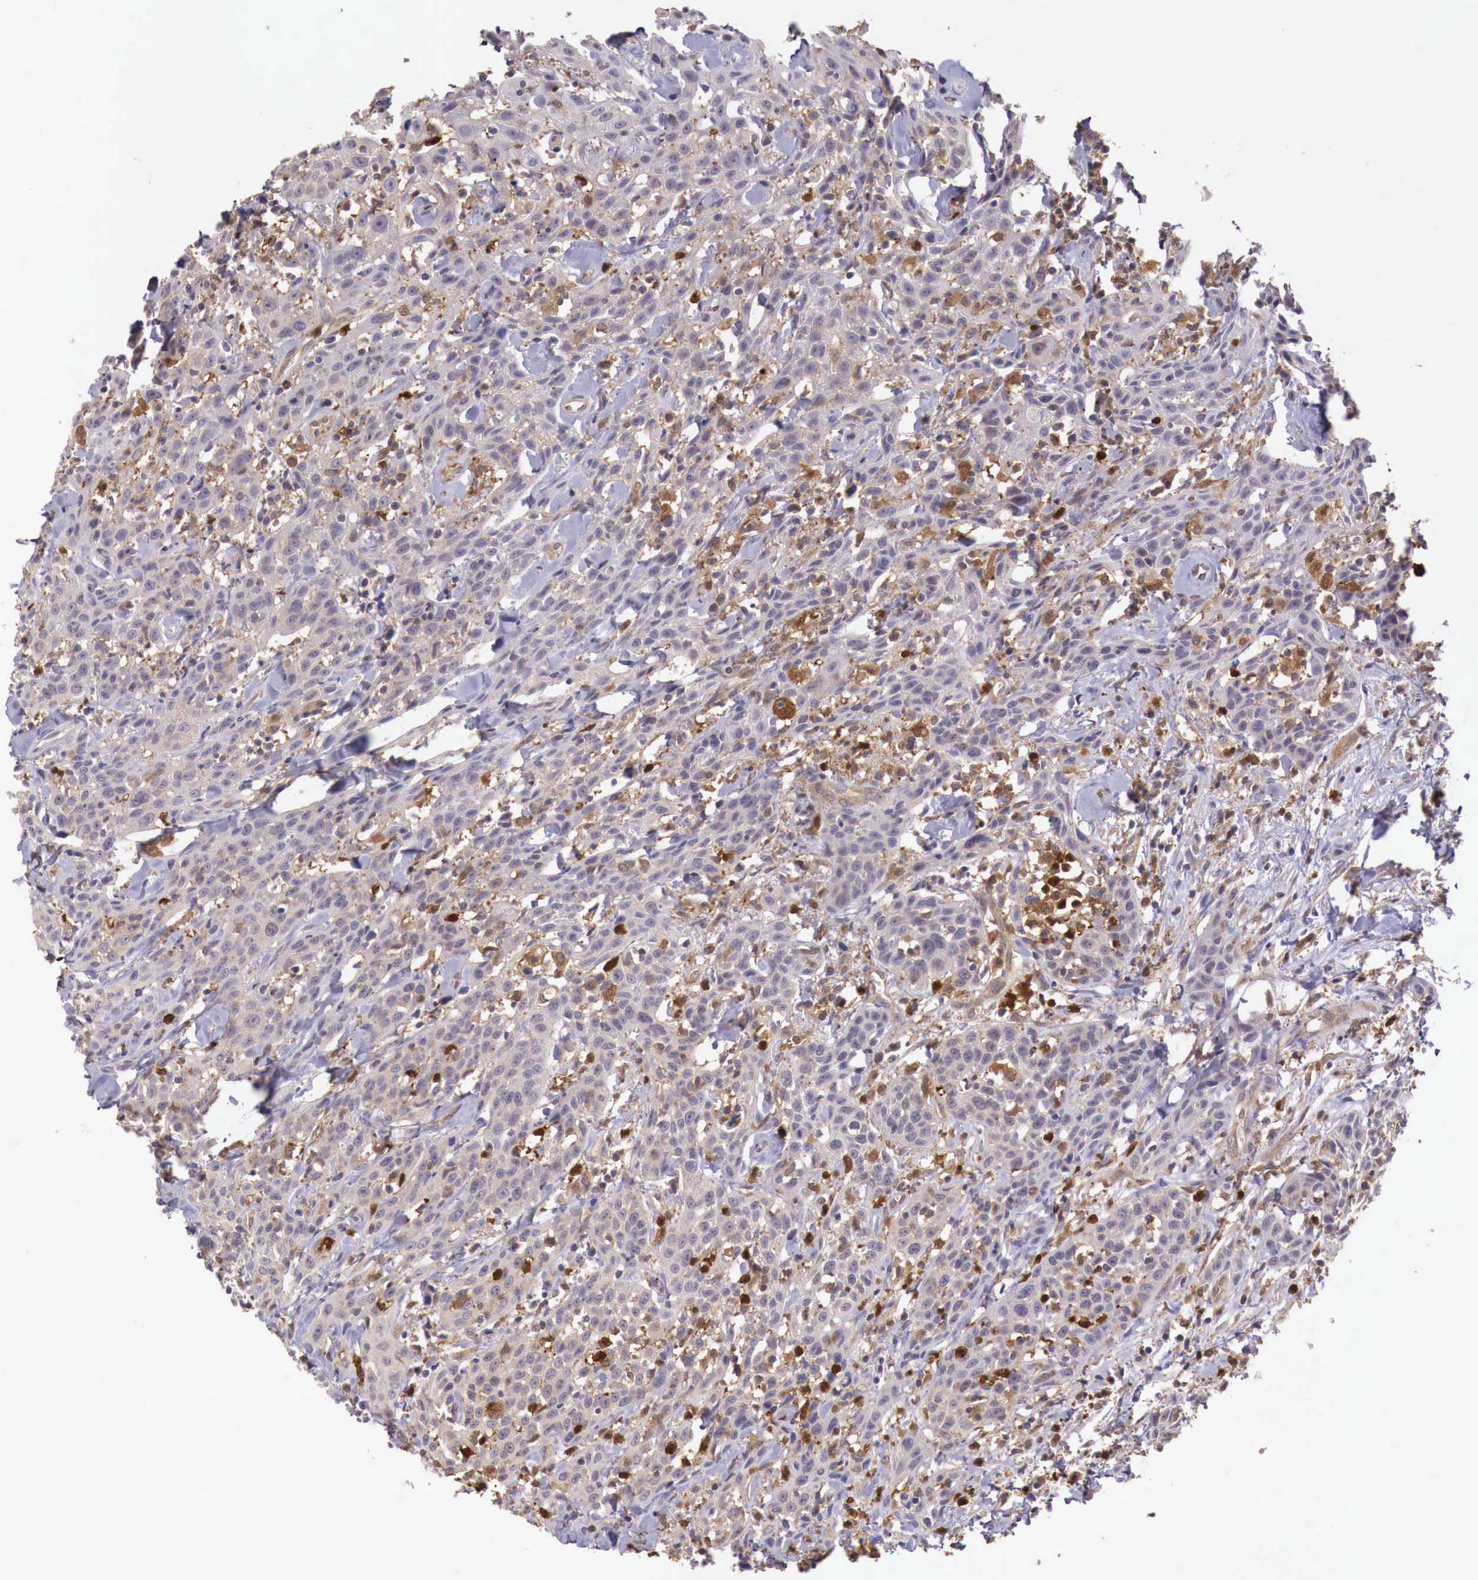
{"staining": {"intensity": "weak", "quantity": ">75%", "location": "cytoplasmic/membranous"}, "tissue": "head and neck cancer", "cell_type": "Tumor cells", "image_type": "cancer", "snomed": [{"axis": "morphology", "description": "Squamous cell carcinoma, NOS"}, {"axis": "topography", "description": "Oral tissue"}, {"axis": "topography", "description": "Head-Neck"}], "caption": "This image shows immunohistochemistry staining of human head and neck cancer (squamous cell carcinoma), with low weak cytoplasmic/membranous positivity in approximately >75% of tumor cells.", "gene": "GAB2", "patient": {"sex": "female", "age": 82}}